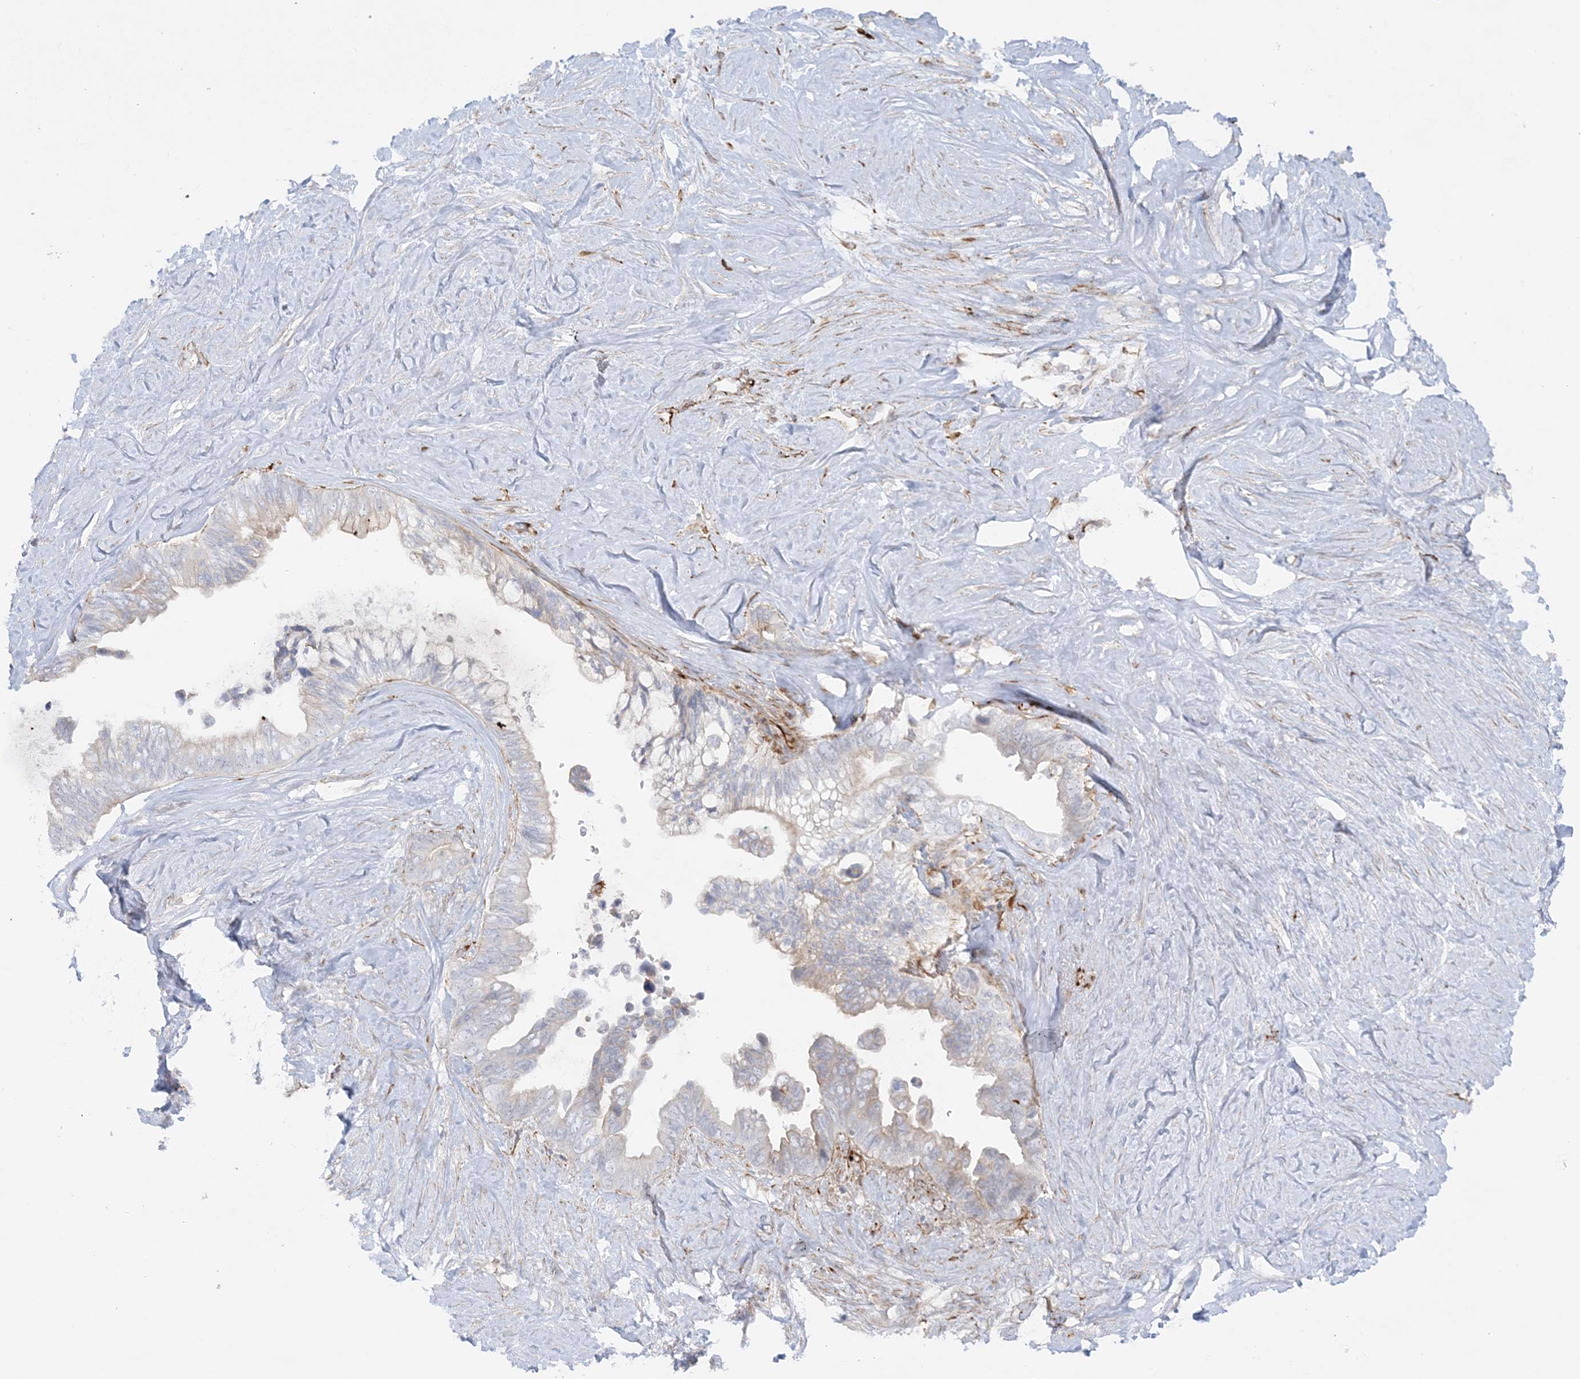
{"staining": {"intensity": "negative", "quantity": "none", "location": "none"}, "tissue": "pancreatic cancer", "cell_type": "Tumor cells", "image_type": "cancer", "snomed": [{"axis": "morphology", "description": "Adenocarcinoma, NOS"}, {"axis": "topography", "description": "Pancreas"}], "caption": "This histopathology image is of pancreatic adenocarcinoma stained with immunohistochemistry (IHC) to label a protein in brown with the nuclei are counter-stained blue. There is no staining in tumor cells. (DAB (3,3'-diaminobenzidine) immunohistochemistry (IHC) visualized using brightfield microscopy, high magnification).", "gene": "SCLT1", "patient": {"sex": "female", "age": 72}}